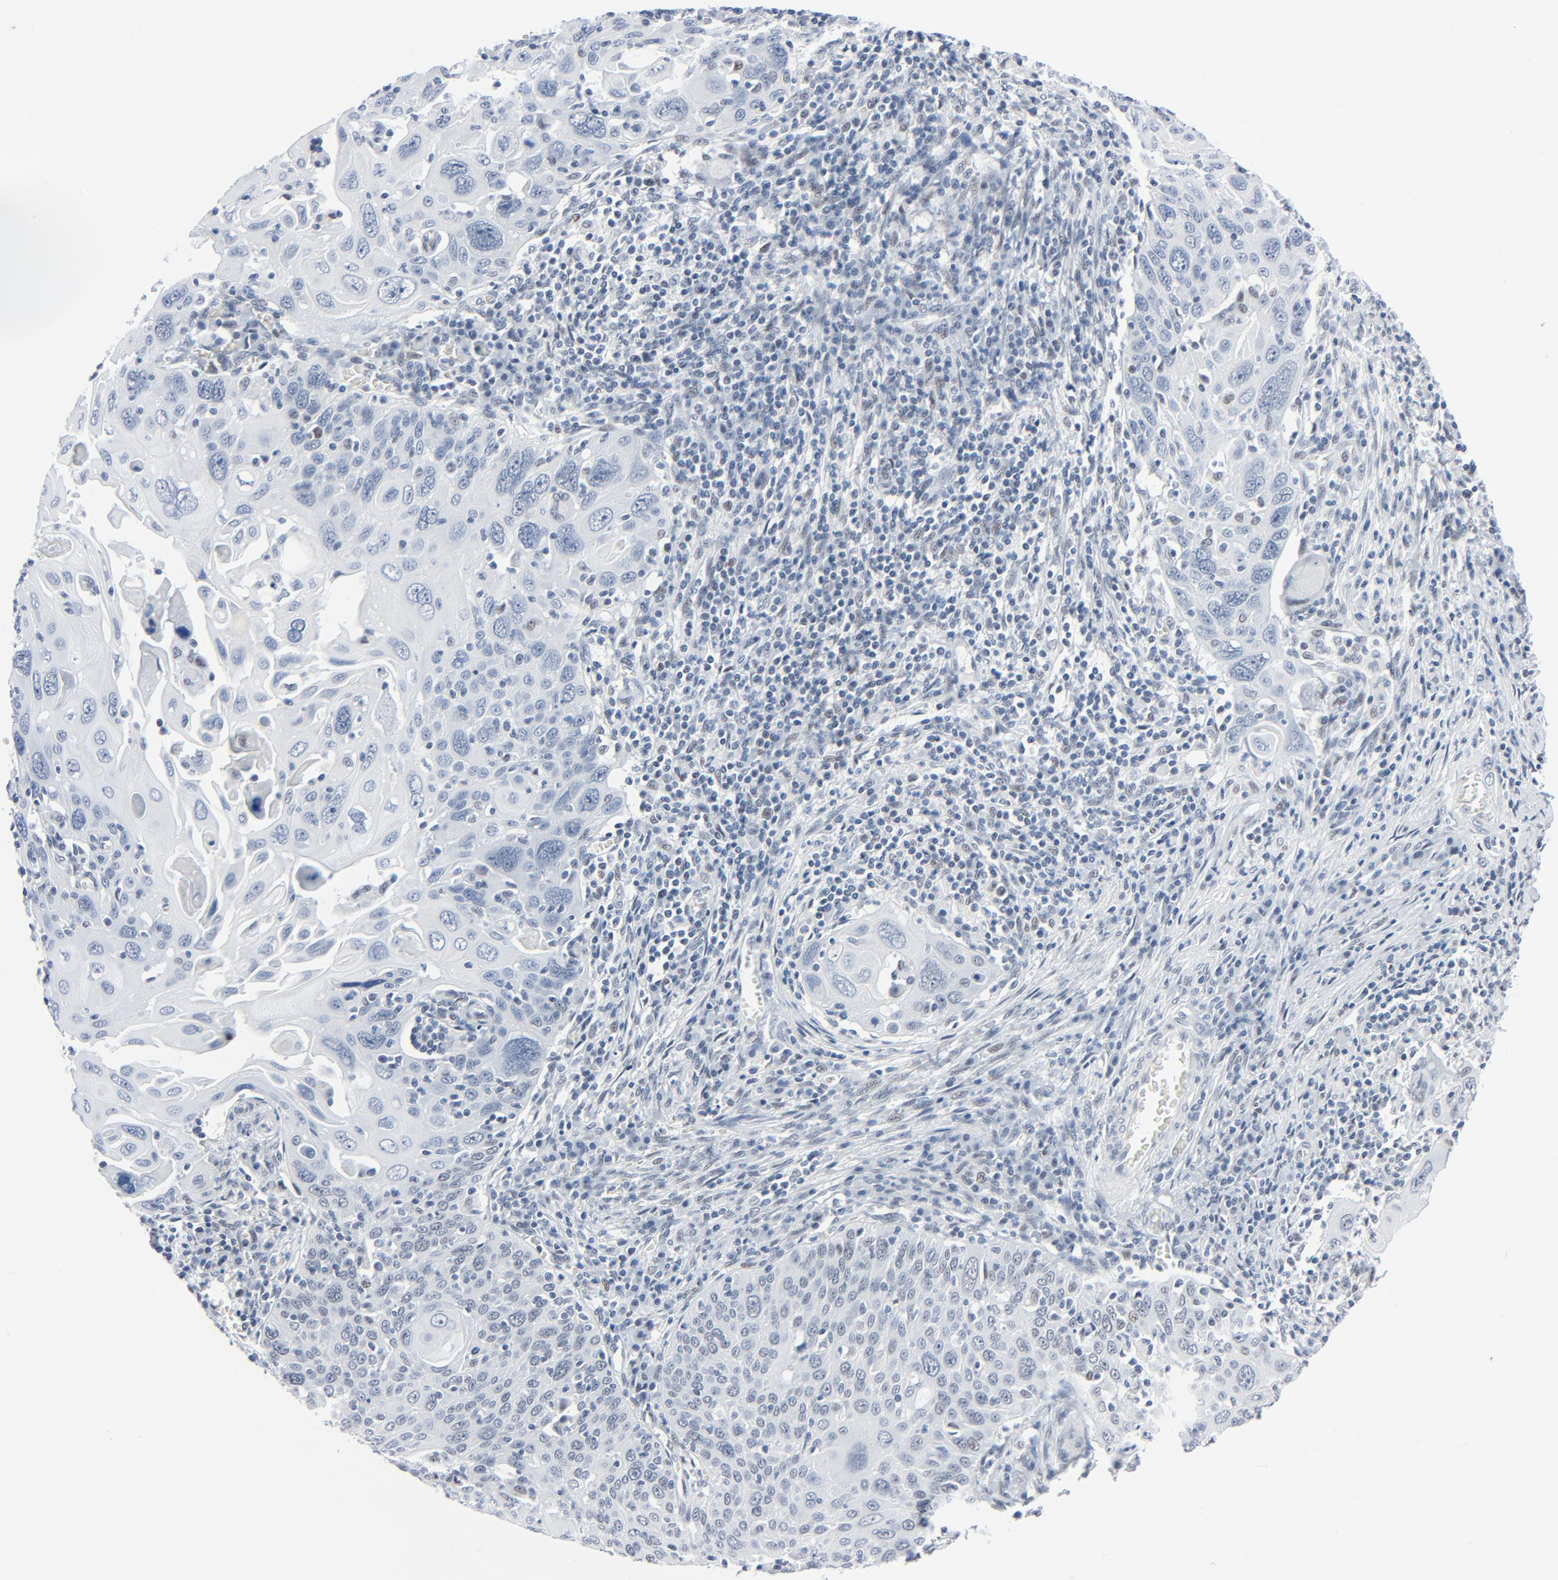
{"staining": {"intensity": "negative", "quantity": "none", "location": "none"}, "tissue": "cervical cancer", "cell_type": "Tumor cells", "image_type": "cancer", "snomed": [{"axis": "morphology", "description": "Squamous cell carcinoma, NOS"}, {"axis": "topography", "description": "Cervix"}], "caption": "There is no significant expression in tumor cells of cervical cancer.", "gene": "SIRT1", "patient": {"sex": "female", "age": 54}}